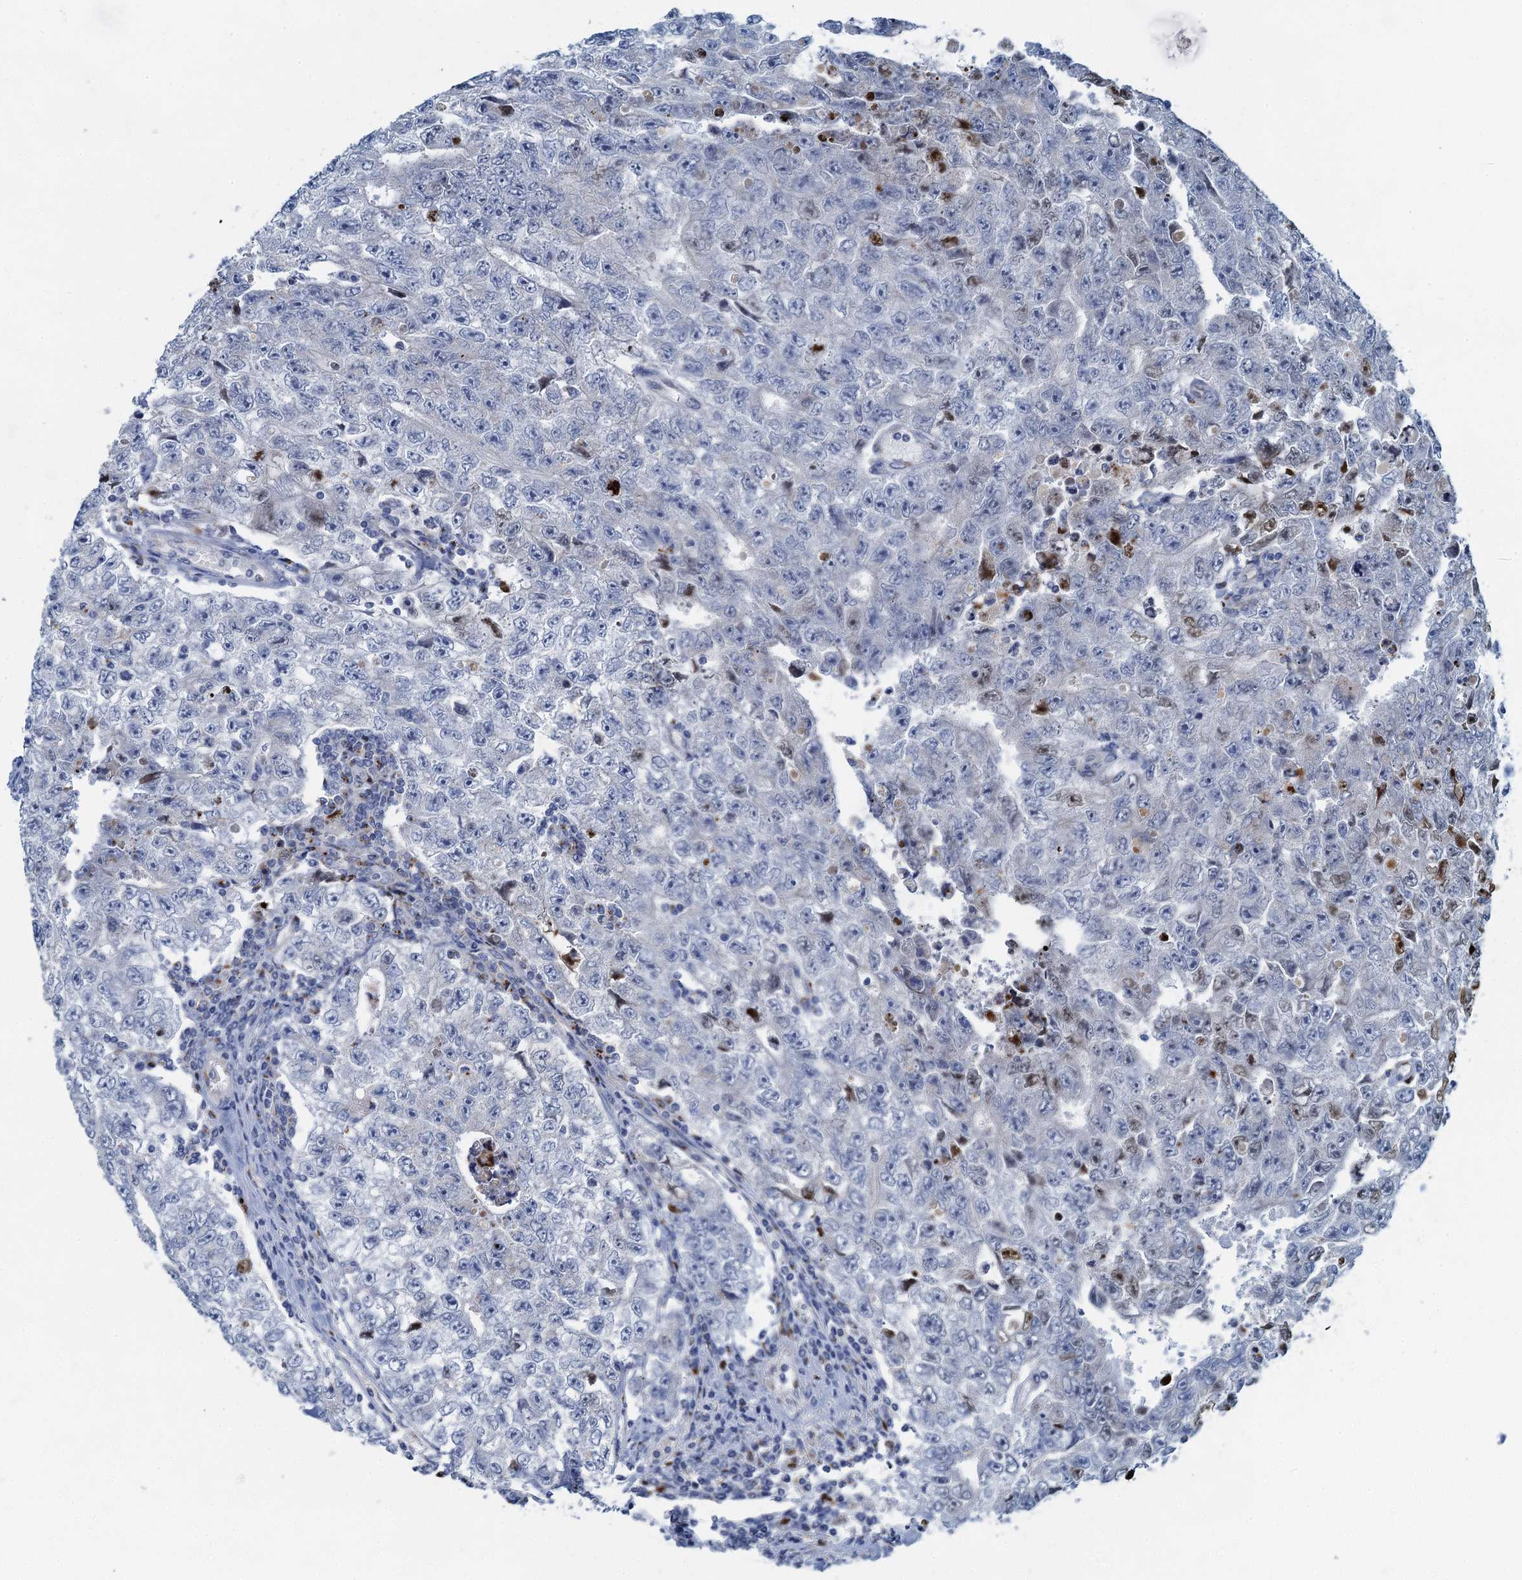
{"staining": {"intensity": "negative", "quantity": "none", "location": "none"}, "tissue": "testis cancer", "cell_type": "Tumor cells", "image_type": "cancer", "snomed": [{"axis": "morphology", "description": "Carcinoma, Embryonal, NOS"}, {"axis": "topography", "description": "Testis"}], "caption": "This micrograph is of testis cancer stained with immunohistochemistry (IHC) to label a protein in brown with the nuclei are counter-stained blue. There is no staining in tumor cells.", "gene": "LYPD3", "patient": {"sex": "male", "age": 17}}